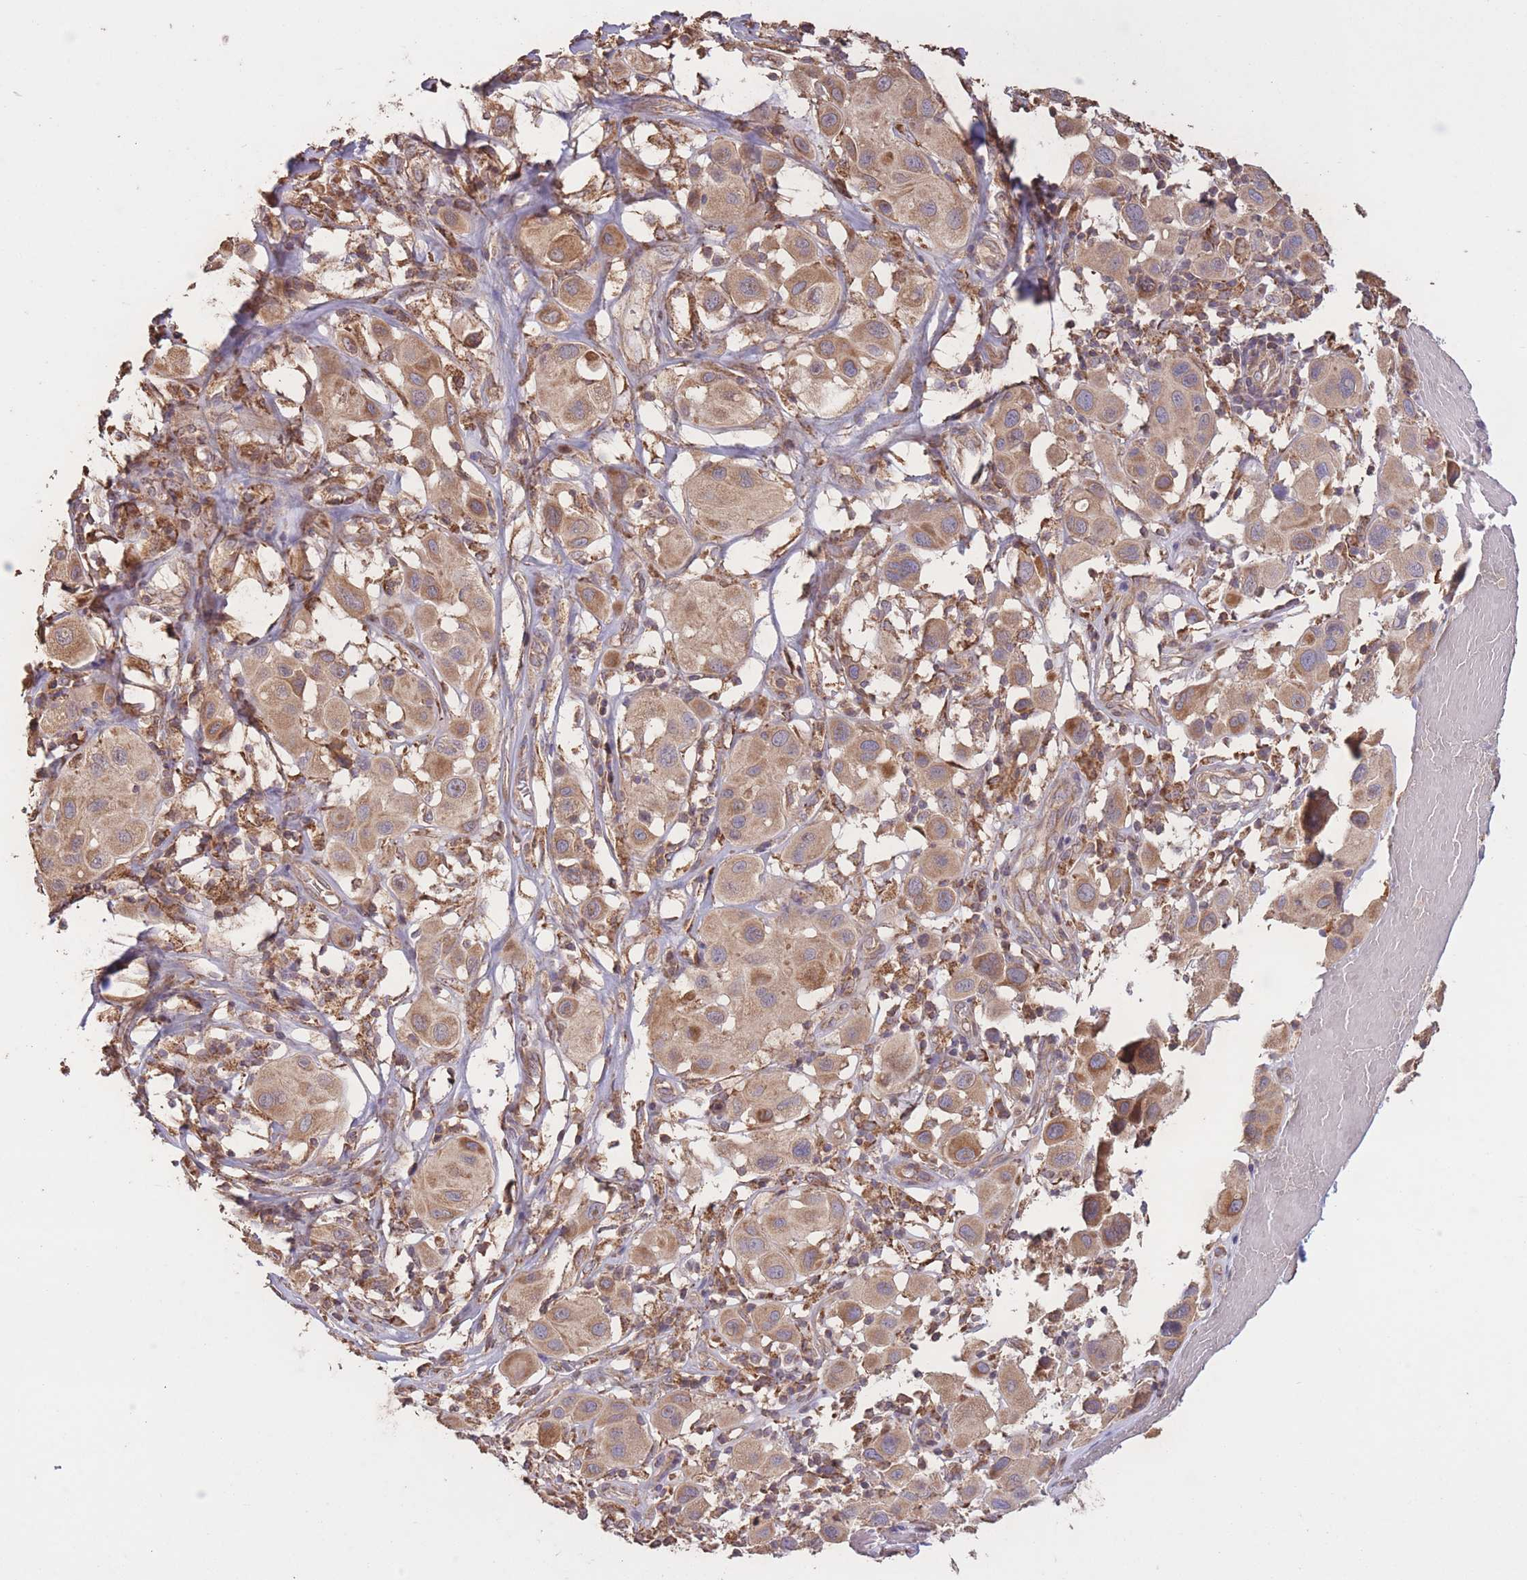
{"staining": {"intensity": "moderate", "quantity": ">75%", "location": "cytoplasmic/membranous"}, "tissue": "melanoma", "cell_type": "Tumor cells", "image_type": "cancer", "snomed": [{"axis": "morphology", "description": "Malignant melanoma, Metastatic site"}, {"axis": "topography", "description": "Skin"}], "caption": "Immunohistochemical staining of human melanoma exhibits medium levels of moderate cytoplasmic/membranous protein staining in approximately >75% of tumor cells. (Stains: DAB in brown, nuclei in blue, Microscopy: brightfield microscopy at high magnification).", "gene": "EEF1AKMT1", "patient": {"sex": "male", "age": 41}}